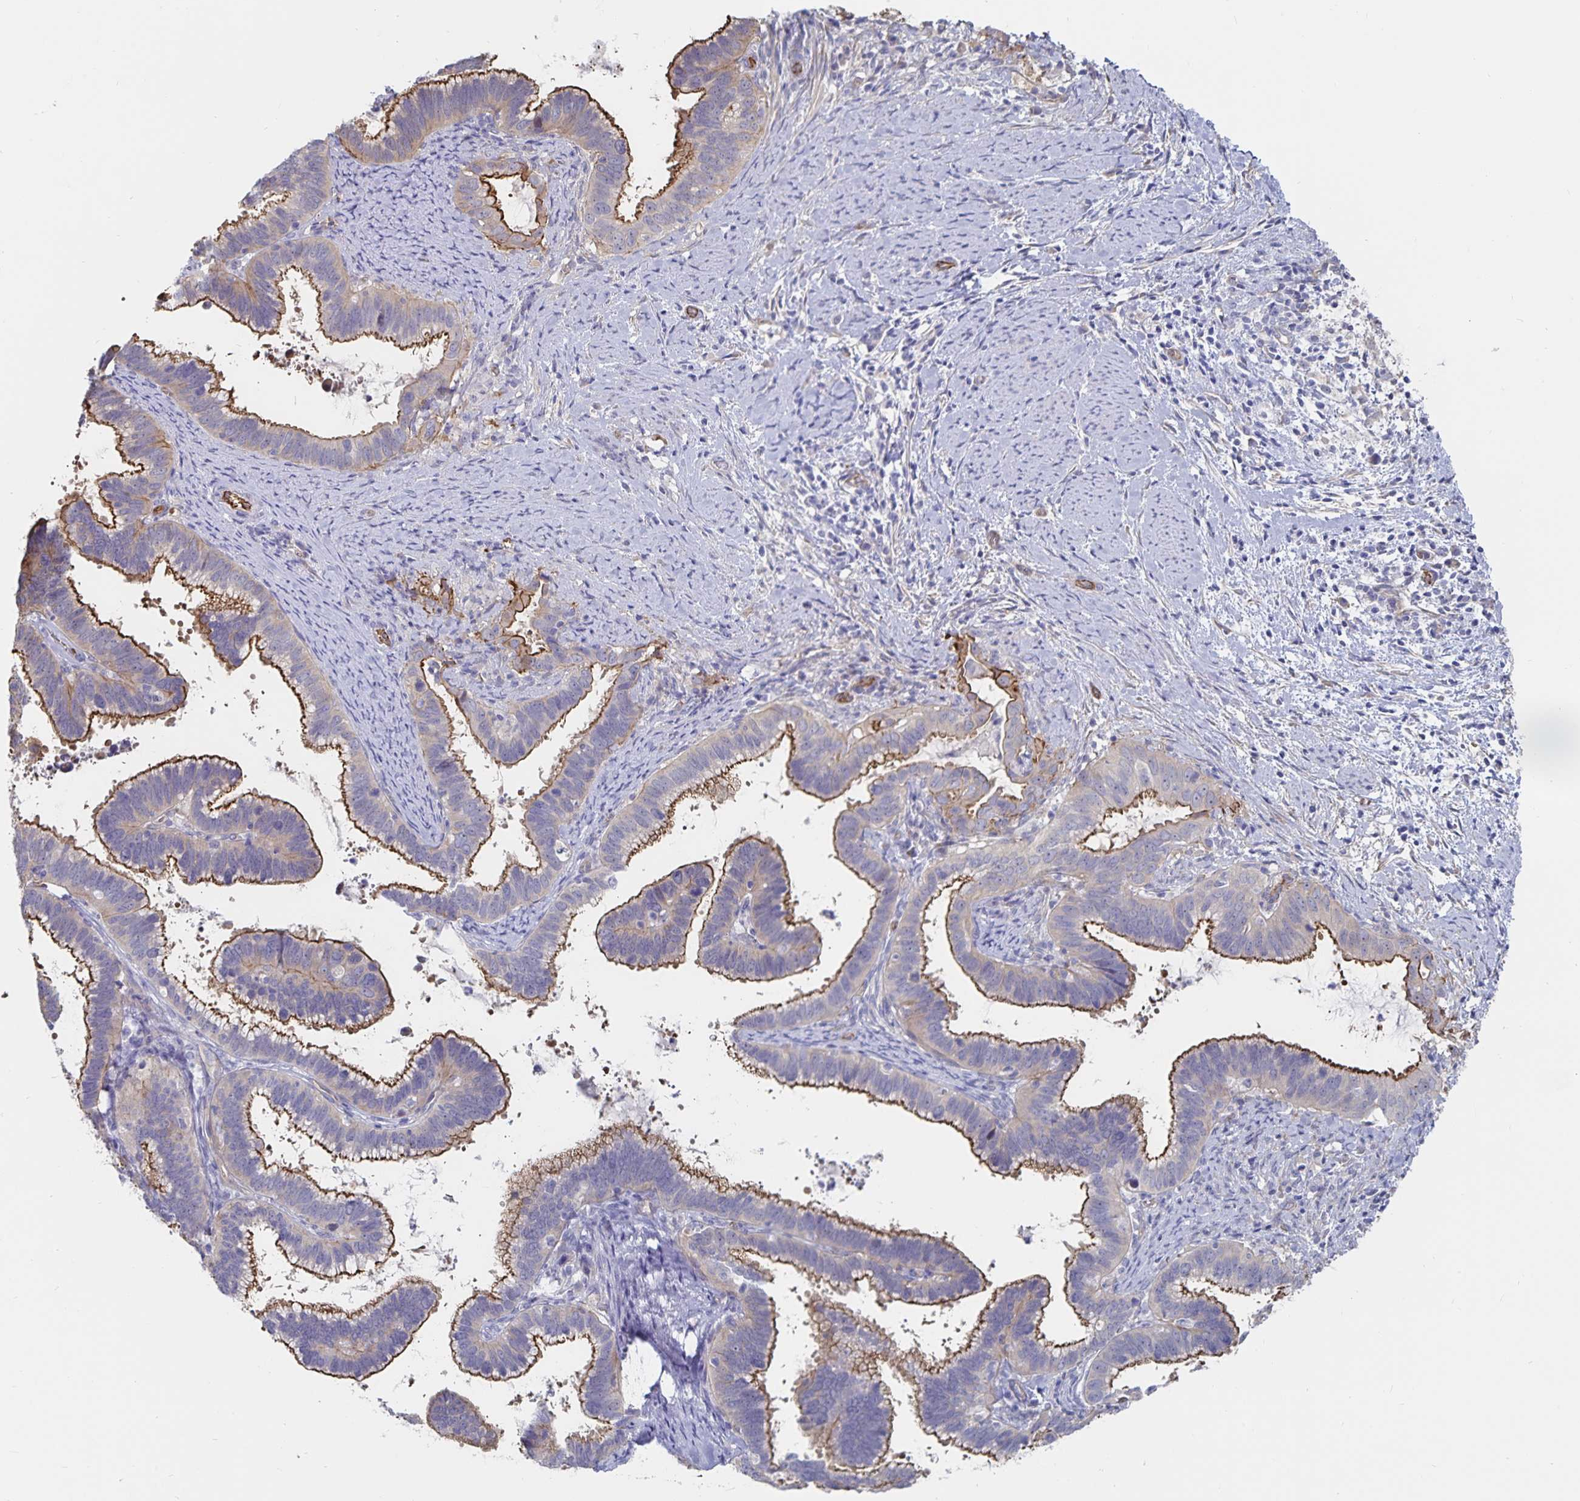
{"staining": {"intensity": "moderate", "quantity": "25%-75%", "location": "cytoplasmic/membranous"}, "tissue": "cervical cancer", "cell_type": "Tumor cells", "image_type": "cancer", "snomed": [{"axis": "morphology", "description": "Adenocarcinoma, NOS"}, {"axis": "topography", "description": "Cervix"}], "caption": "Protein staining by immunohistochemistry reveals moderate cytoplasmic/membranous expression in approximately 25%-75% of tumor cells in adenocarcinoma (cervical). The staining is performed using DAB (3,3'-diaminobenzidine) brown chromogen to label protein expression. The nuclei are counter-stained blue using hematoxylin.", "gene": "SSTR1", "patient": {"sex": "female", "age": 61}}